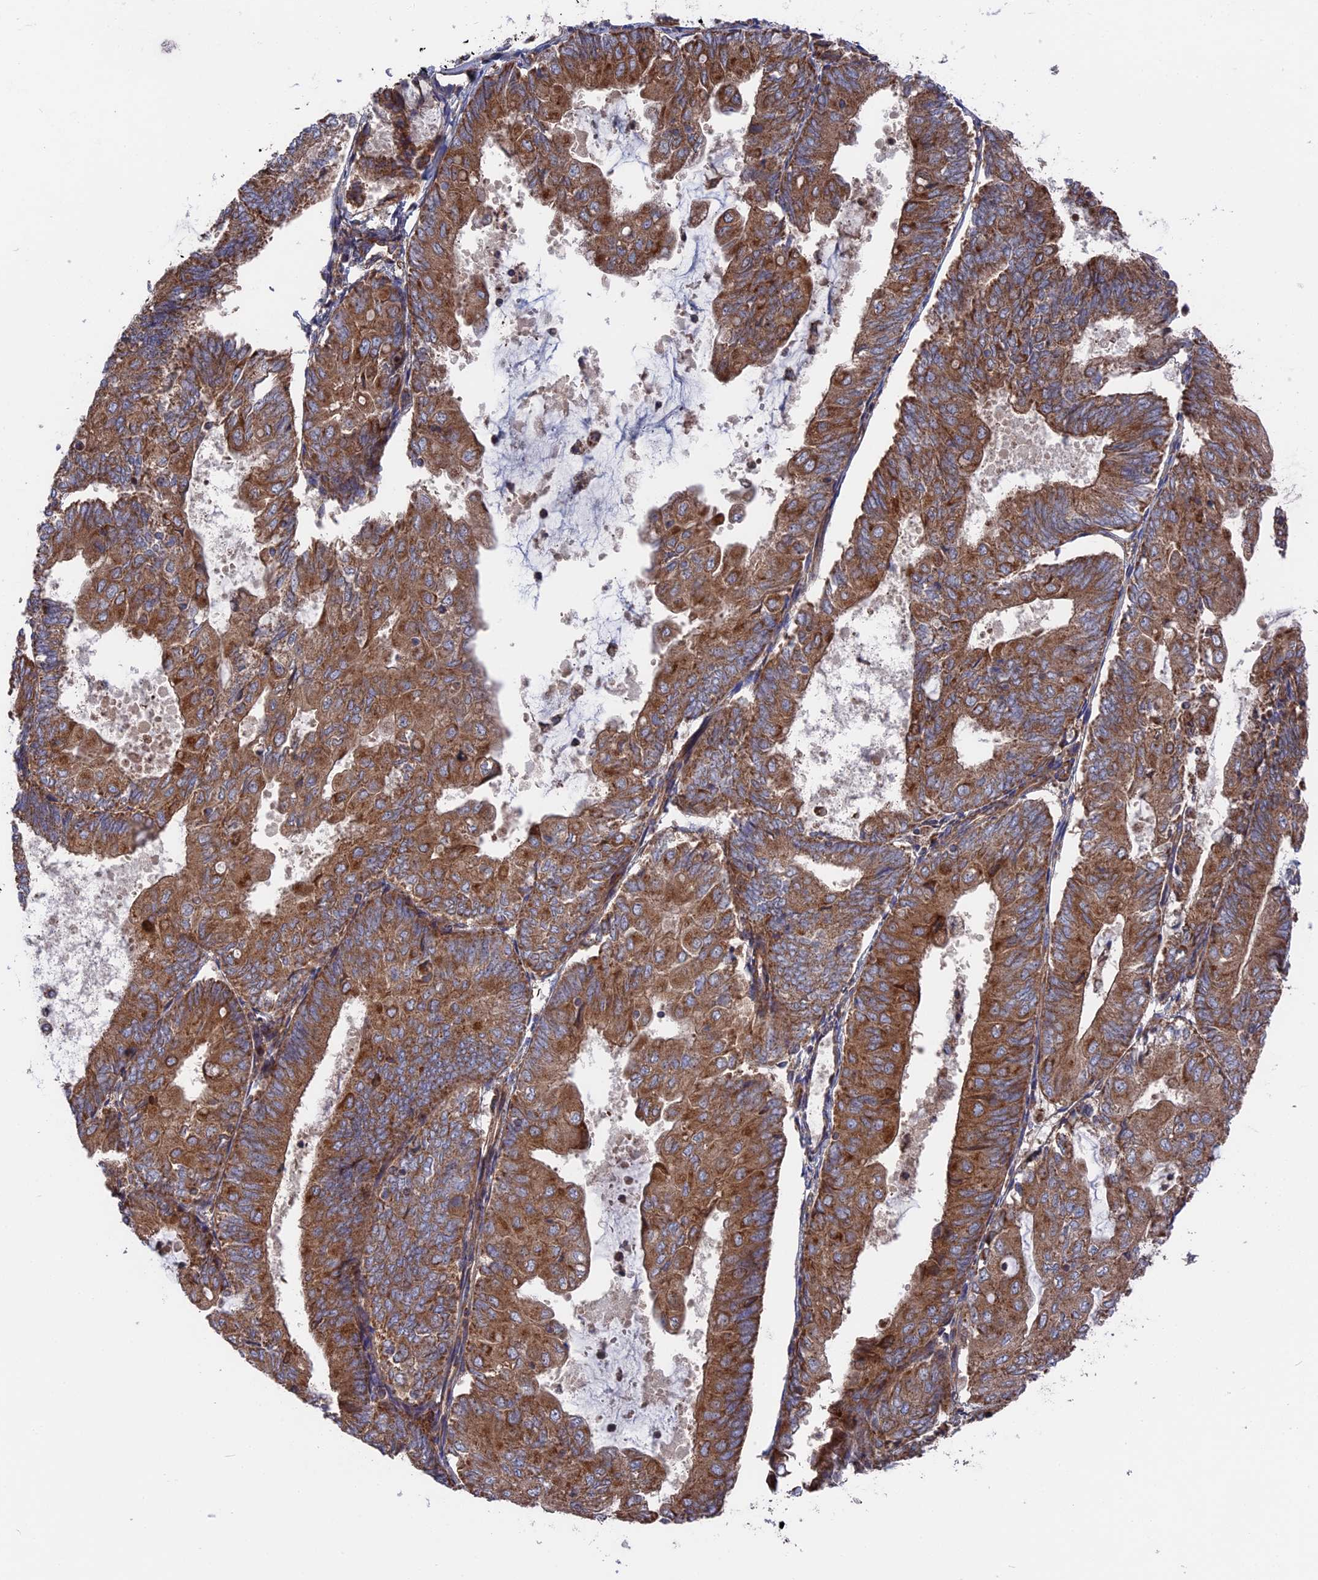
{"staining": {"intensity": "moderate", "quantity": ">75%", "location": "cytoplasmic/membranous"}, "tissue": "endometrial cancer", "cell_type": "Tumor cells", "image_type": "cancer", "snomed": [{"axis": "morphology", "description": "Adenocarcinoma, NOS"}, {"axis": "topography", "description": "Endometrium"}], "caption": "IHC (DAB (3,3'-diaminobenzidine)) staining of human endometrial cancer demonstrates moderate cytoplasmic/membranous protein expression in approximately >75% of tumor cells. (Brightfield microscopy of DAB IHC at high magnification).", "gene": "TELO2", "patient": {"sex": "female", "age": 81}}